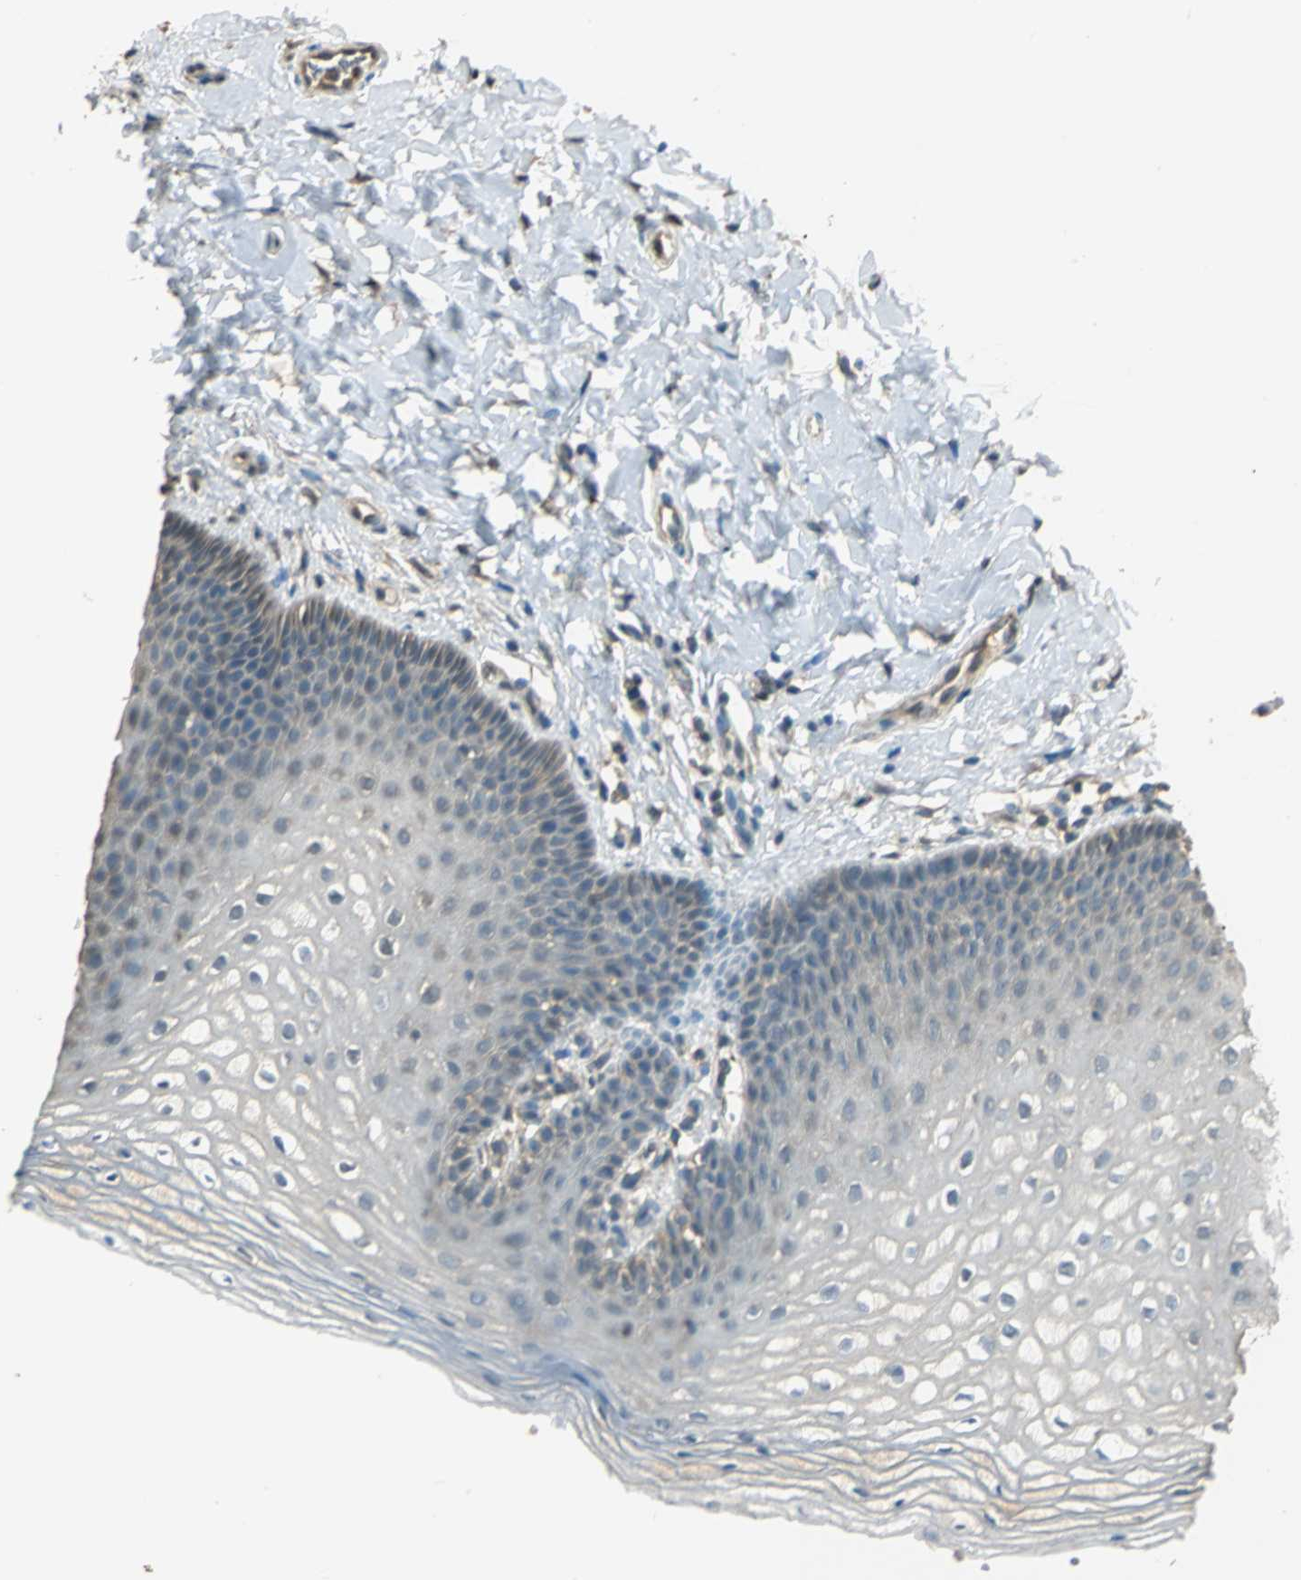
{"staining": {"intensity": "weak", "quantity": "<25%", "location": "cytoplasmic/membranous"}, "tissue": "vagina", "cell_type": "Squamous epithelial cells", "image_type": "normal", "snomed": [{"axis": "morphology", "description": "Normal tissue, NOS"}, {"axis": "topography", "description": "Vagina"}], "caption": "Unremarkable vagina was stained to show a protein in brown. There is no significant positivity in squamous epithelial cells.", "gene": "PARK7", "patient": {"sex": "female", "age": 55}}